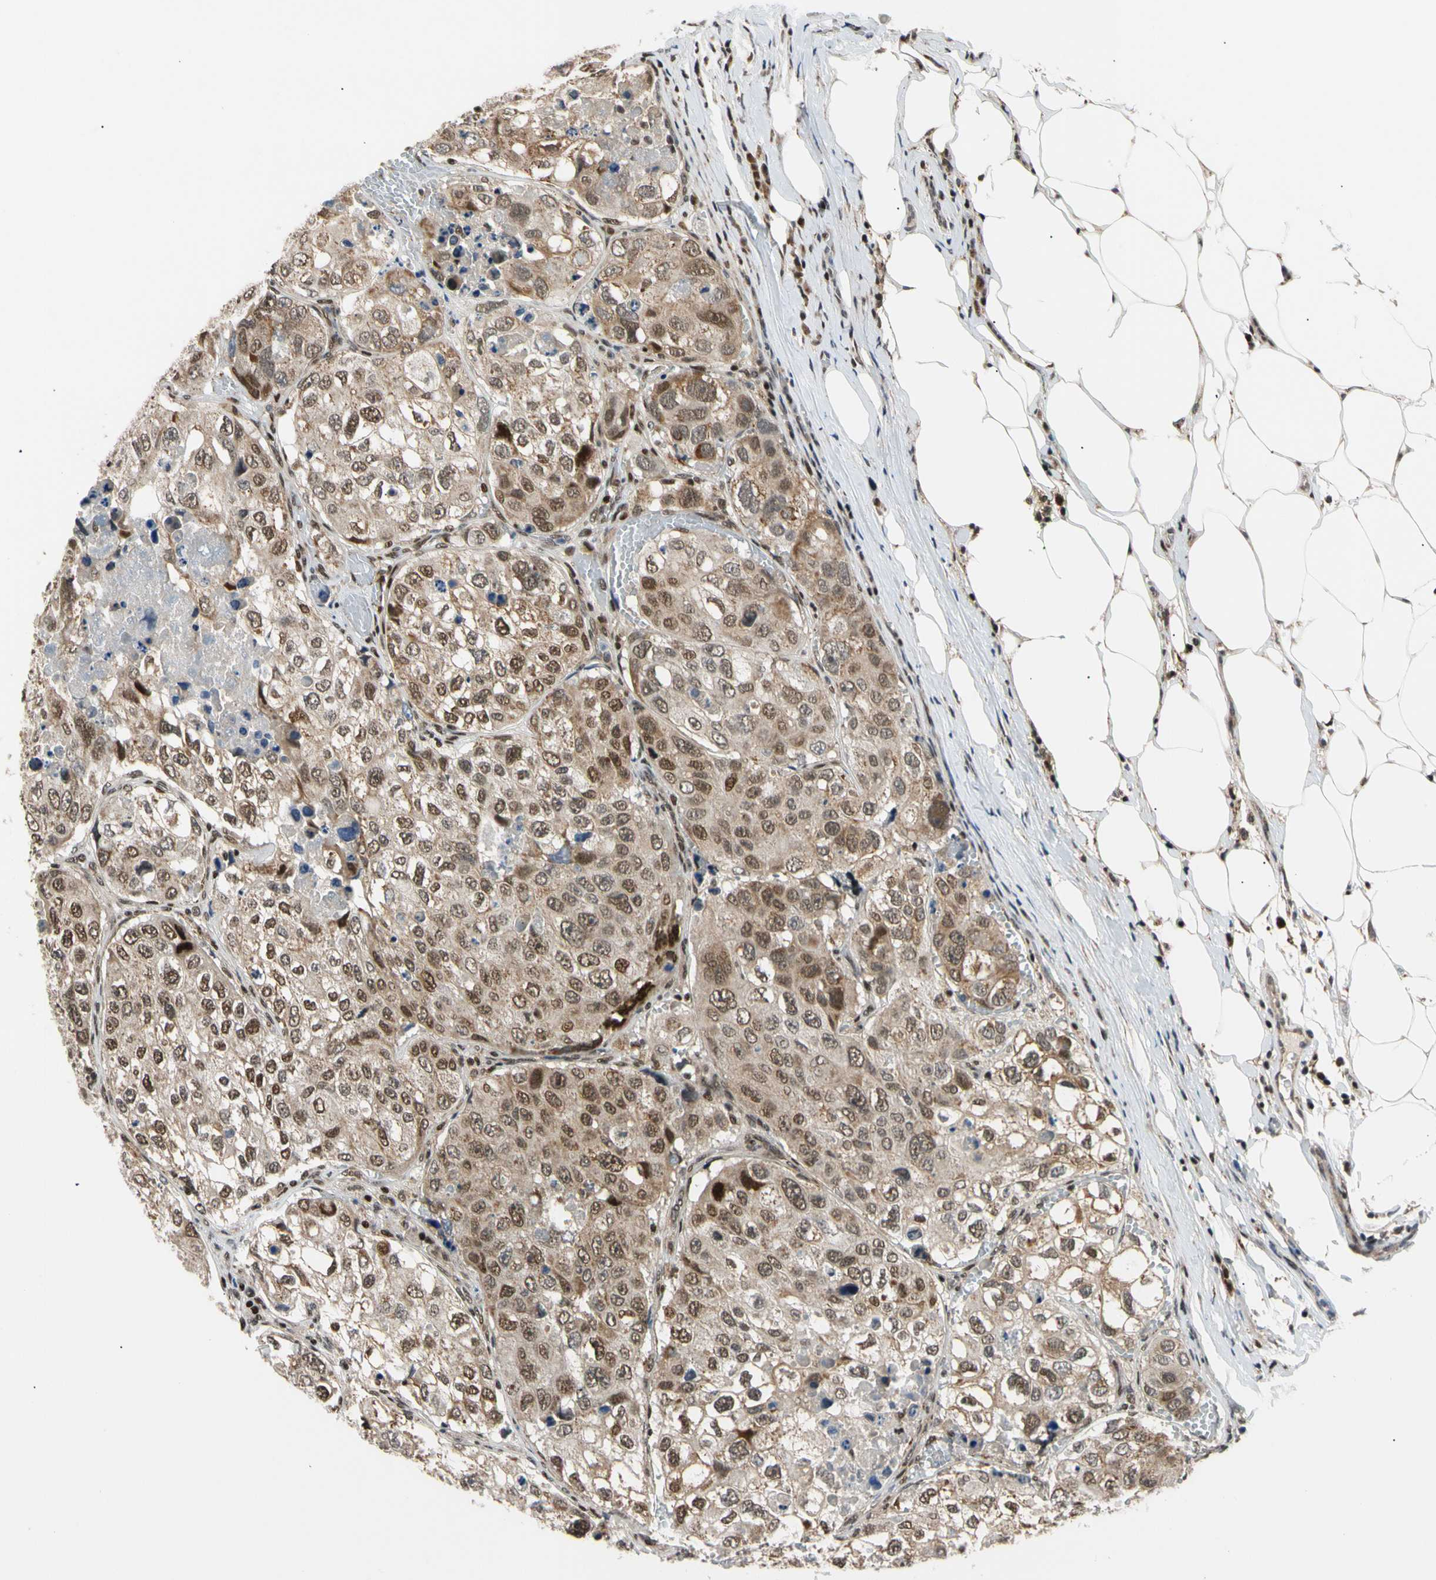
{"staining": {"intensity": "moderate", "quantity": "25%-75%", "location": "nuclear"}, "tissue": "urothelial cancer", "cell_type": "Tumor cells", "image_type": "cancer", "snomed": [{"axis": "morphology", "description": "Urothelial carcinoma, High grade"}, {"axis": "topography", "description": "Lymph node"}, {"axis": "topography", "description": "Urinary bladder"}], "caption": "Protein expression analysis of urothelial carcinoma (high-grade) displays moderate nuclear staining in about 25%-75% of tumor cells. (Brightfield microscopy of DAB IHC at high magnification).", "gene": "E2F1", "patient": {"sex": "male", "age": 51}}